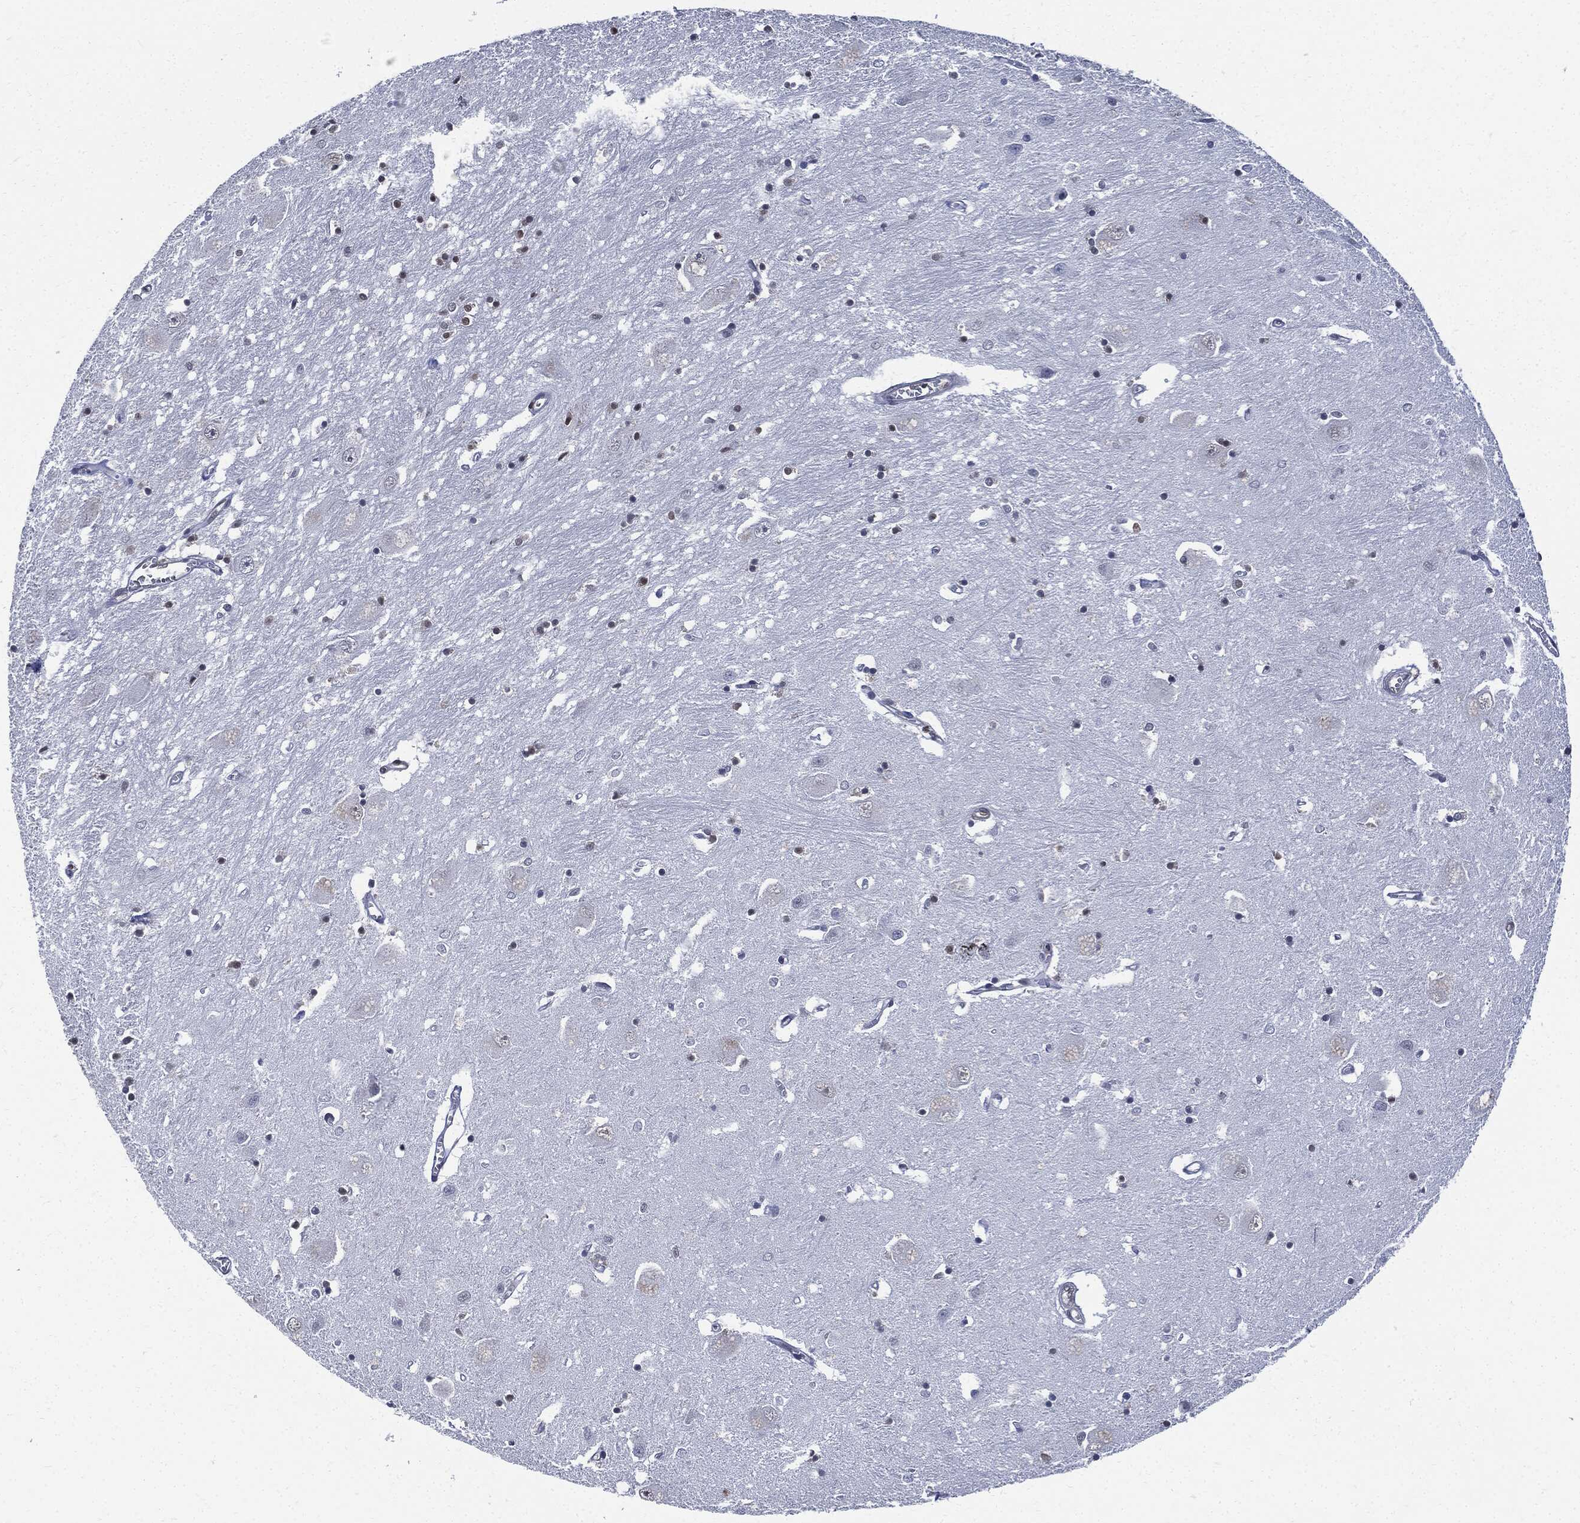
{"staining": {"intensity": "moderate", "quantity": "<25%", "location": "nuclear"}, "tissue": "caudate", "cell_type": "Glial cells", "image_type": "normal", "snomed": [{"axis": "morphology", "description": "Normal tissue, NOS"}, {"axis": "topography", "description": "Lateral ventricle wall"}], "caption": "Protein expression analysis of unremarkable human caudate reveals moderate nuclear staining in approximately <25% of glial cells.", "gene": "PCNA", "patient": {"sex": "male", "age": 54}}